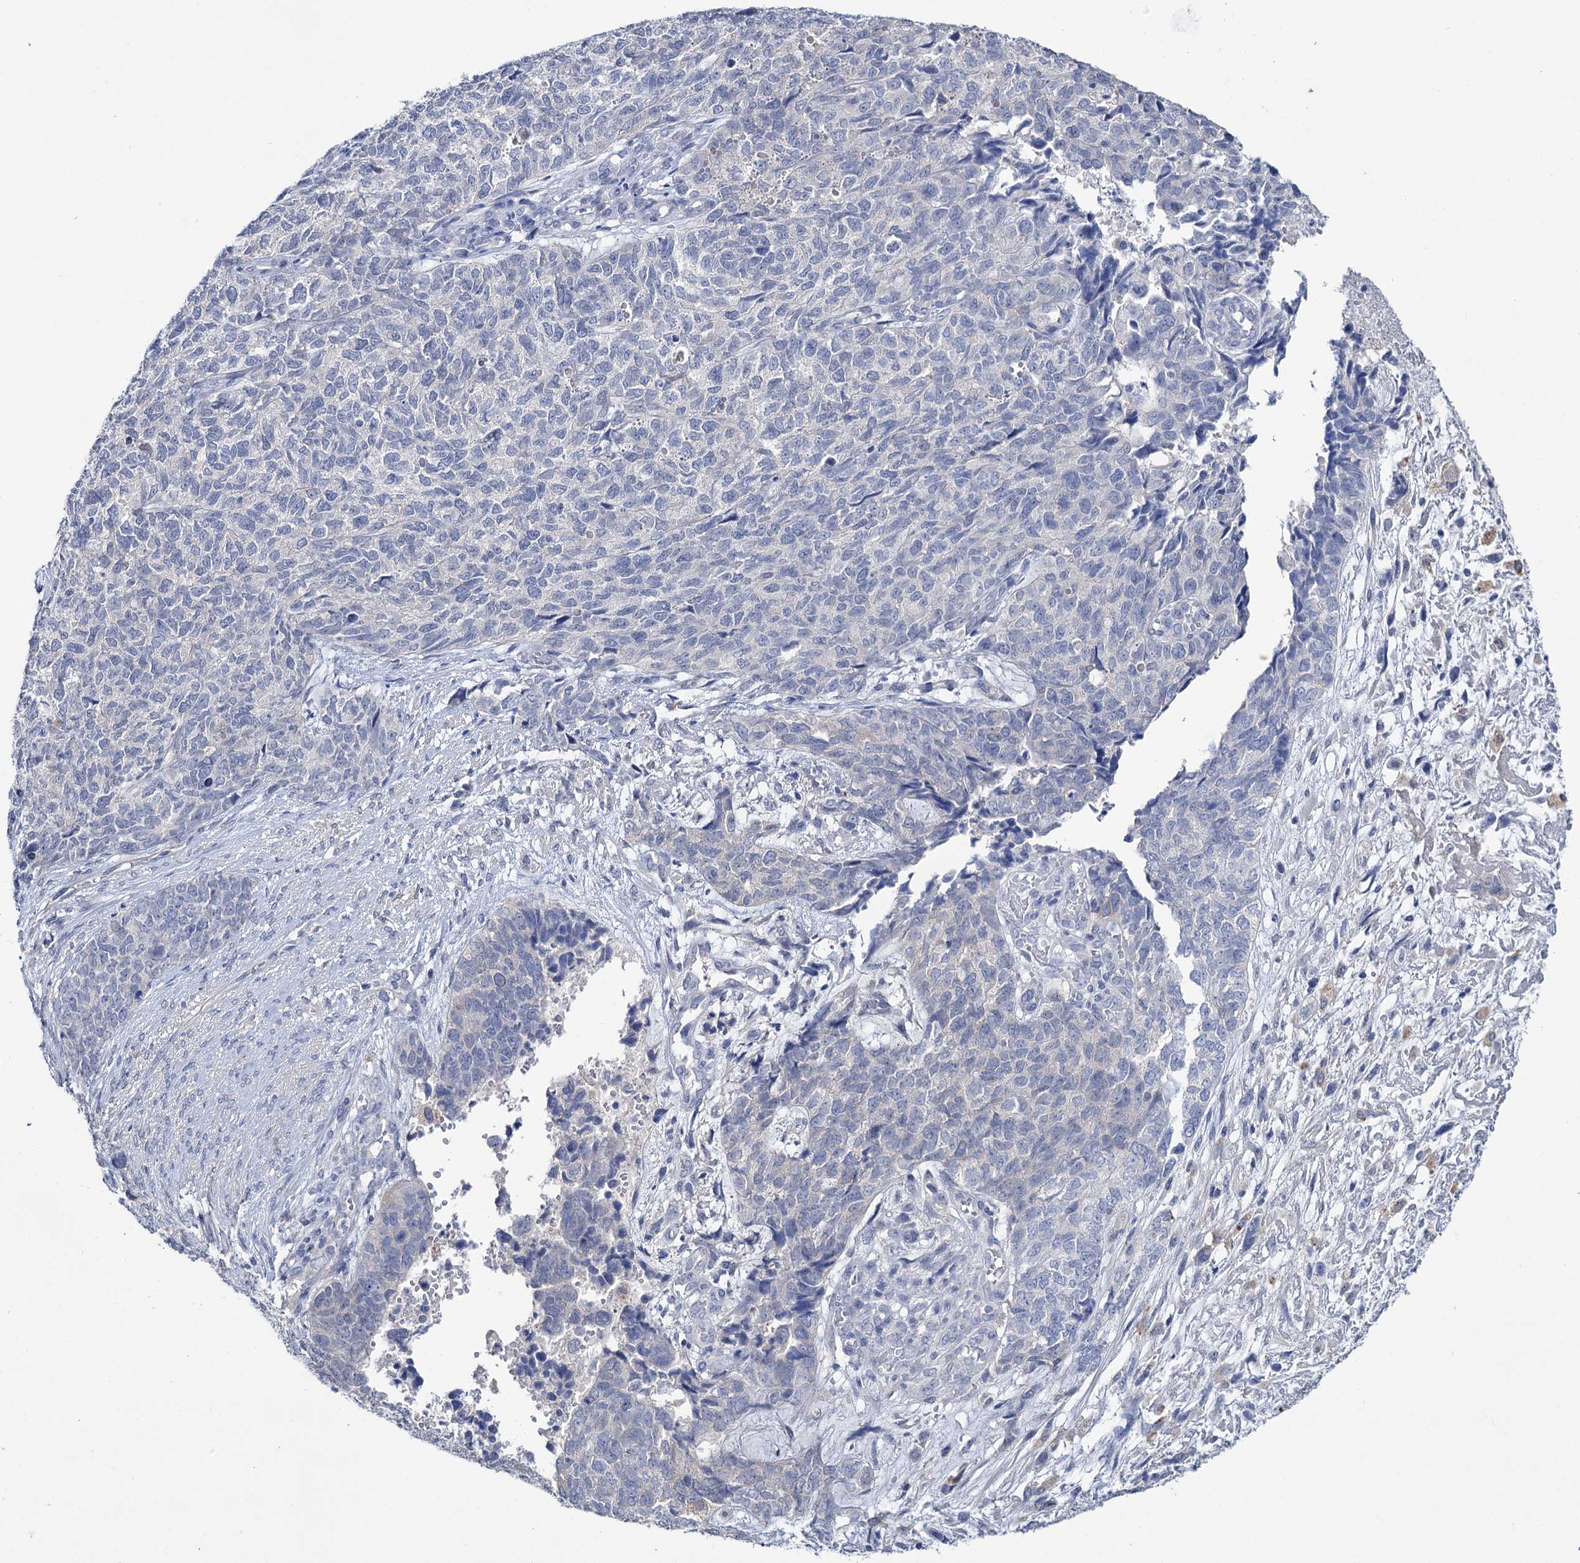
{"staining": {"intensity": "negative", "quantity": "none", "location": "none"}, "tissue": "cervical cancer", "cell_type": "Tumor cells", "image_type": "cancer", "snomed": [{"axis": "morphology", "description": "Squamous cell carcinoma, NOS"}, {"axis": "topography", "description": "Cervix"}], "caption": "An immunohistochemistry (IHC) micrograph of cervical squamous cell carcinoma is shown. There is no staining in tumor cells of cervical squamous cell carcinoma.", "gene": "LYZL4", "patient": {"sex": "female", "age": 63}}